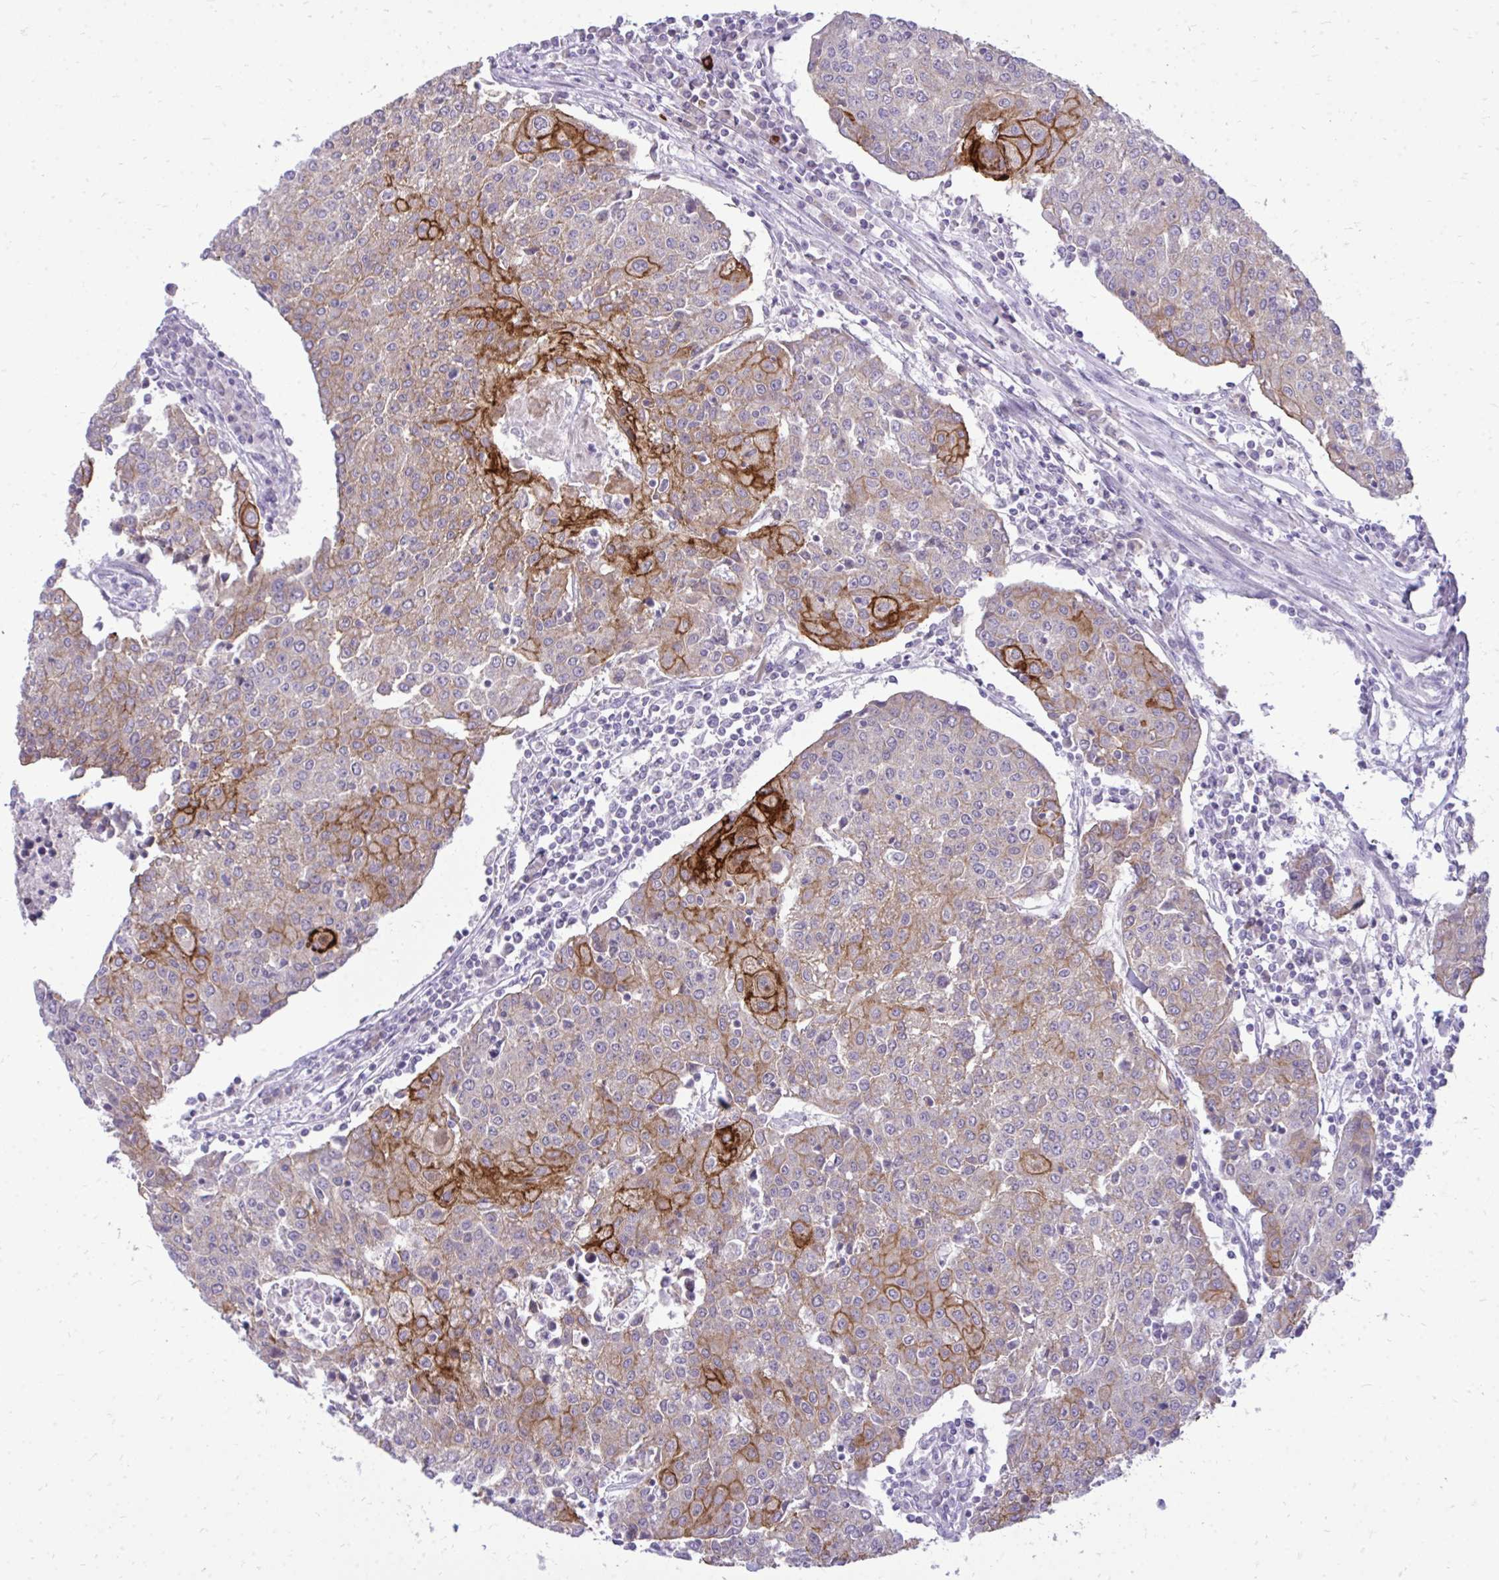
{"staining": {"intensity": "strong", "quantity": "<25%", "location": "cytoplasmic/membranous"}, "tissue": "urothelial cancer", "cell_type": "Tumor cells", "image_type": "cancer", "snomed": [{"axis": "morphology", "description": "Urothelial carcinoma, High grade"}, {"axis": "topography", "description": "Urinary bladder"}], "caption": "Strong cytoplasmic/membranous protein positivity is seen in approximately <25% of tumor cells in urothelial cancer. The protein is shown in brown color, while the nuclei are stained blue.", "gene": "SPTBN2", "patient": {"sex": "female", "age": 85}}